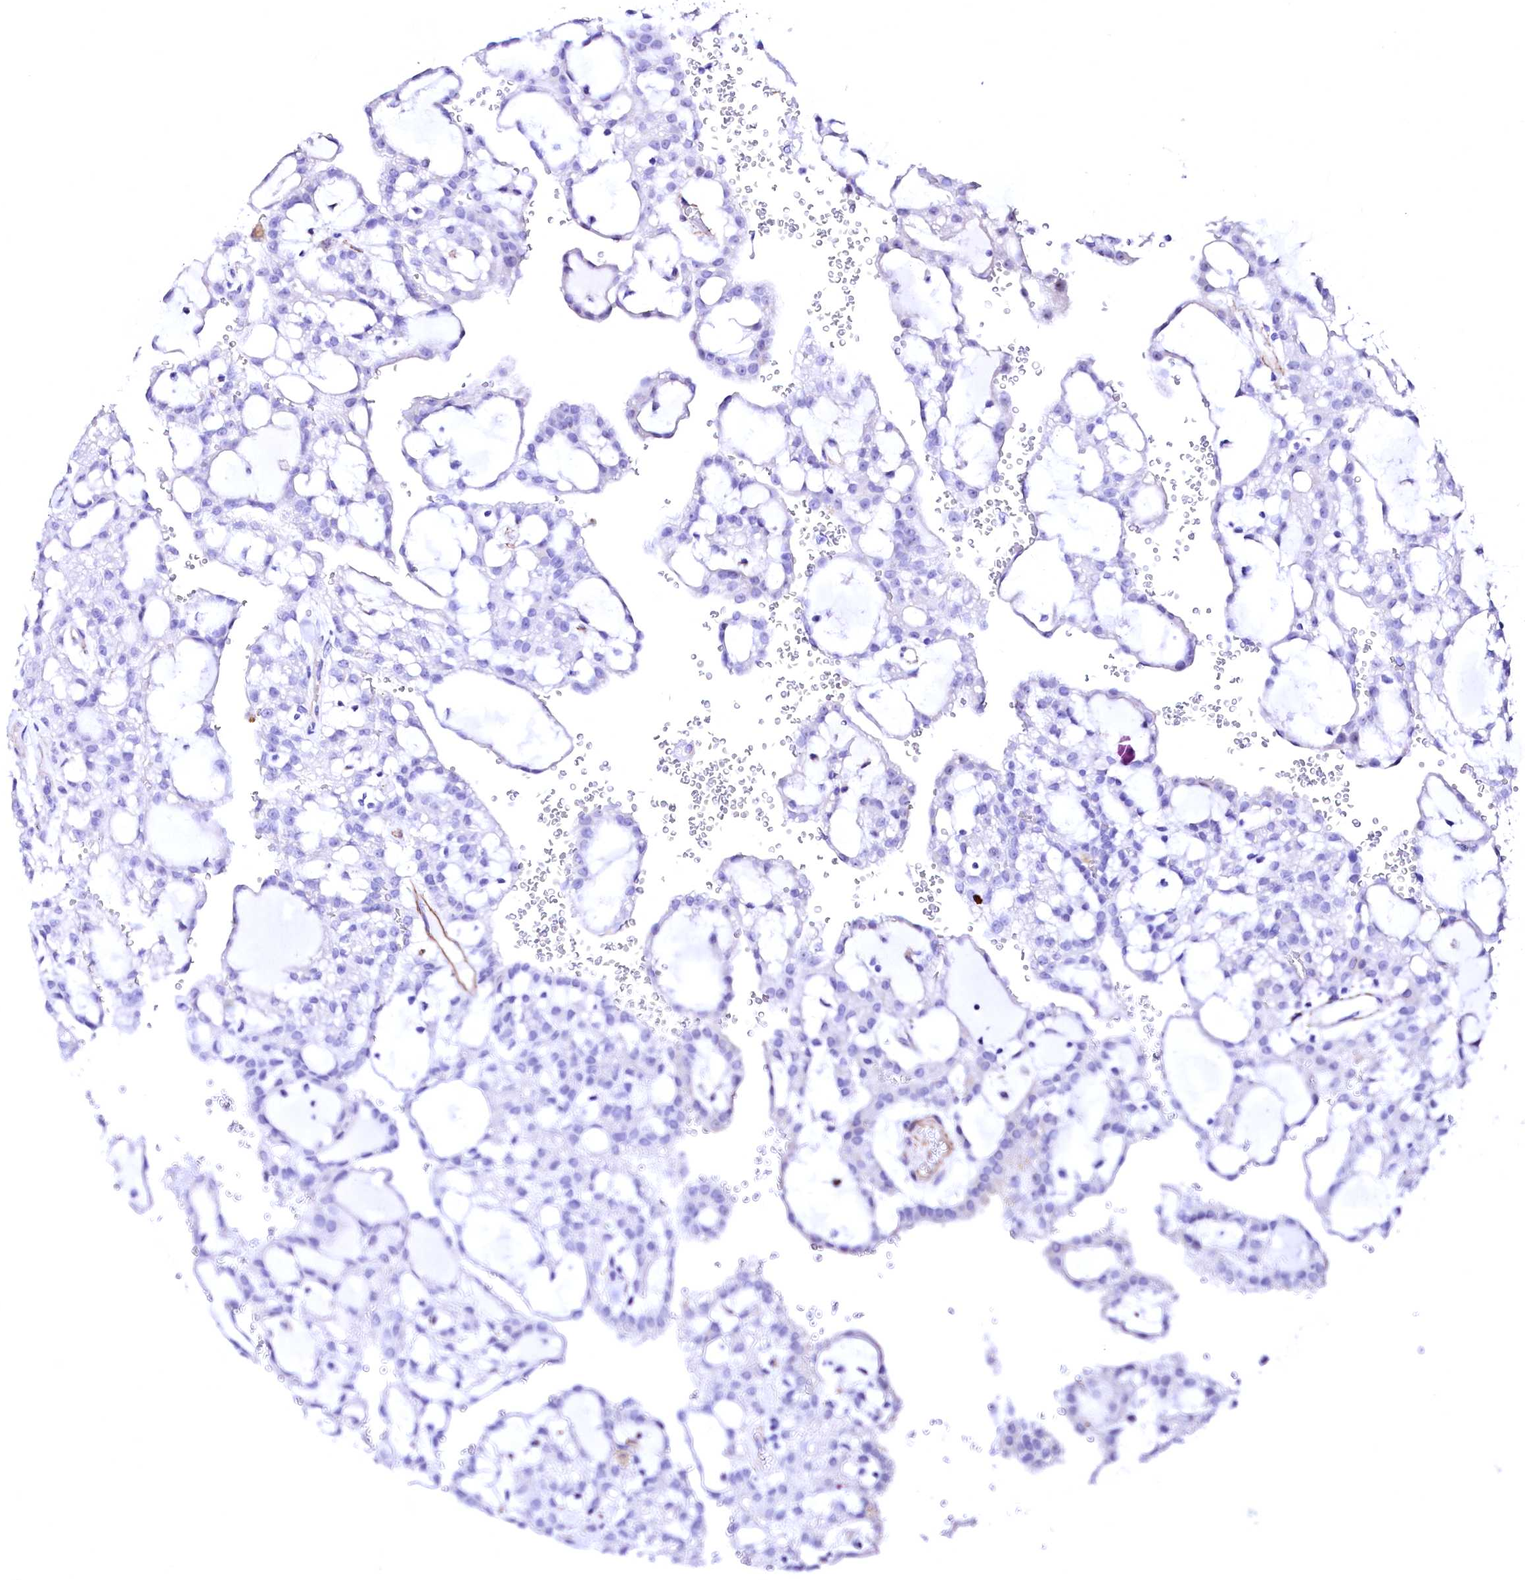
{"staining": {"intensity": "negative", "quantity": "none", "location": "none"}, "tissue": "renal cancer", "cell_type": "Tumor cells", "image_type": "cancer", "snomed": [{"axis": "morphology", "description": "Adenocarcinoma, NOS"}, {"axis": "topography", "description": "Kidney"}], "caption": "The micrograph demonstrates no staining of tumor cells in renal cancer.", "gene": "SFR1", "patient": {"sex": "male", "age": 63}}